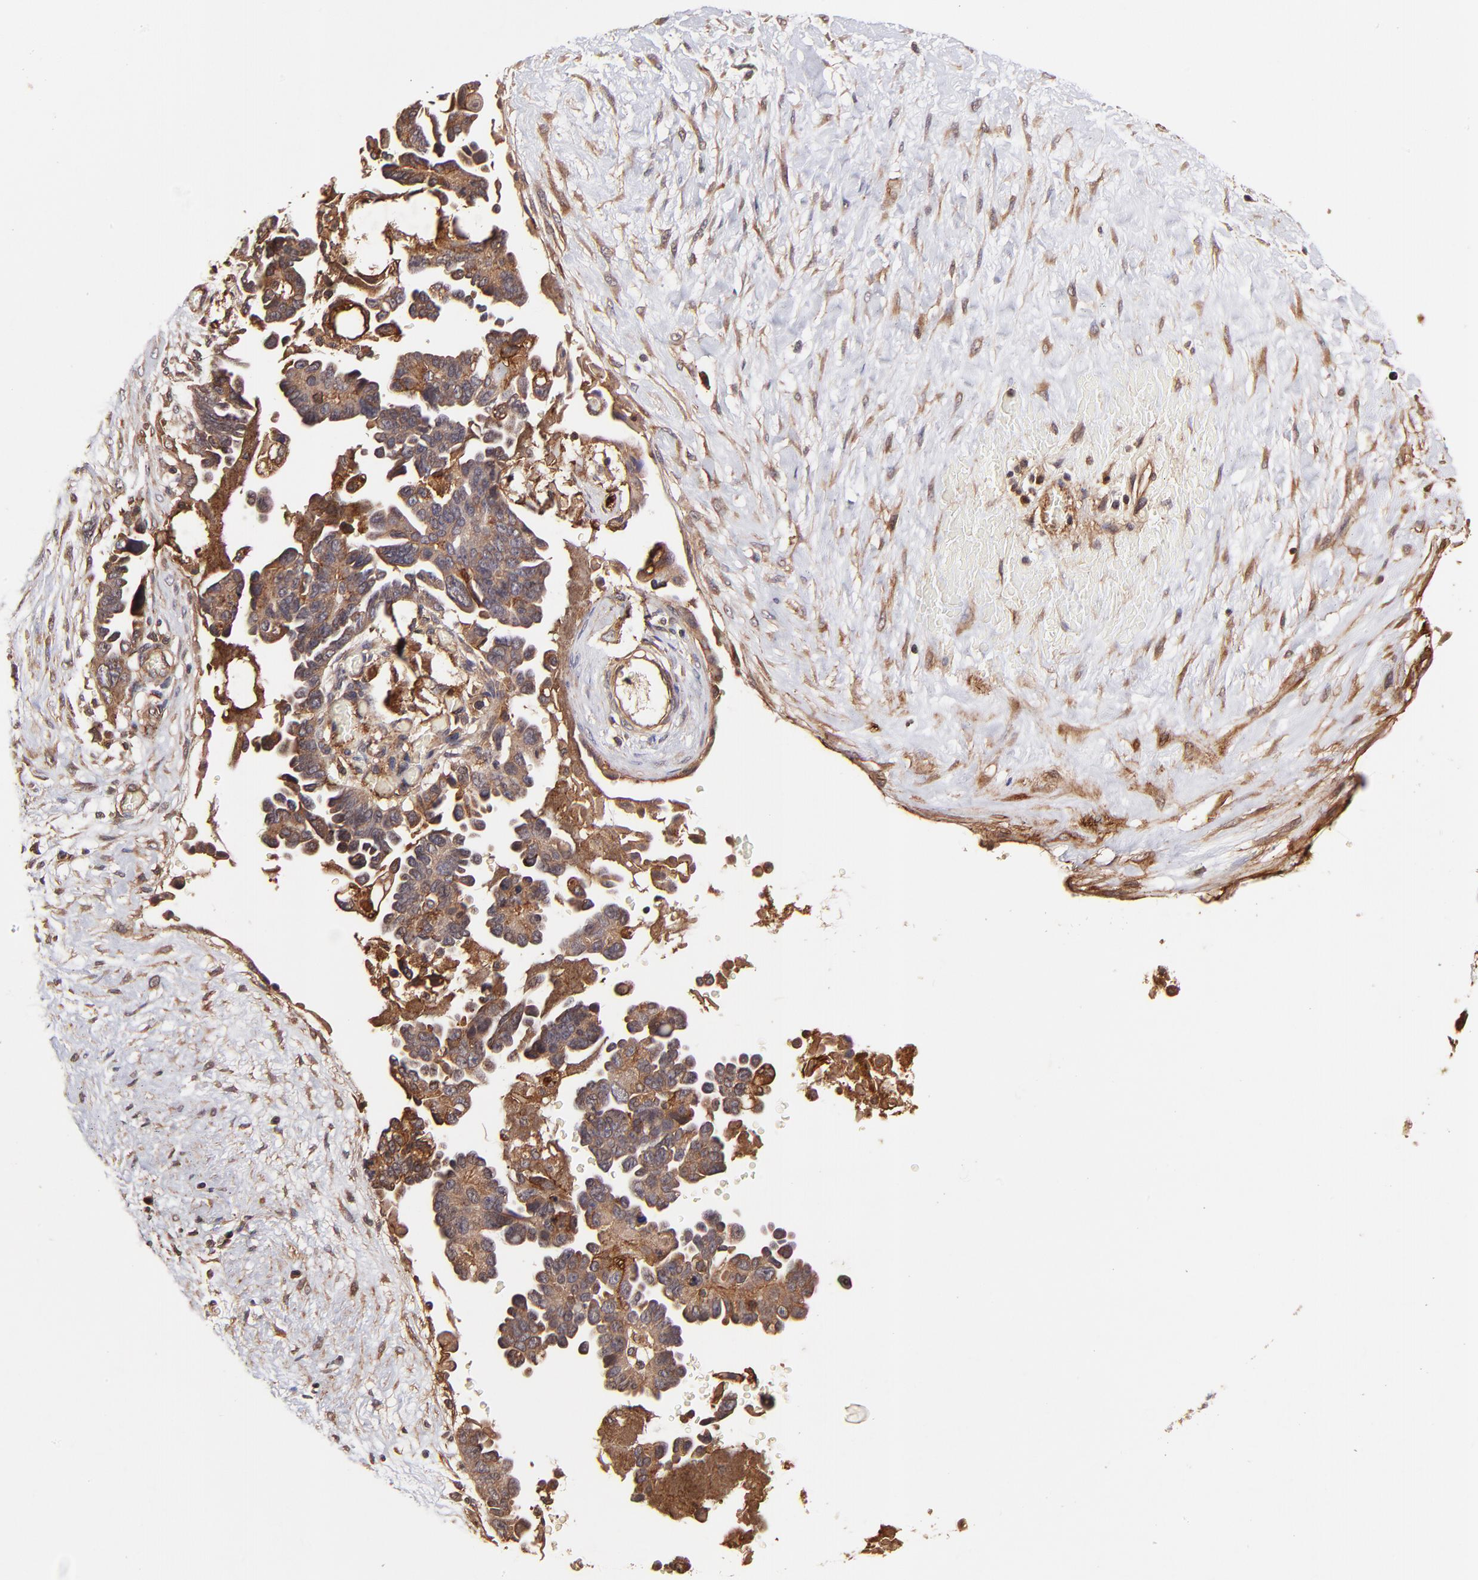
{"staining": {"intensity": "moderate", "quantity": ">75%", "location": "cytoplasmic/membranous"}, "tissue": "ovarian cancer", "cell_type": "Tumor cells", "image_type": "cancer", "snomed": [{"axis": "morphology", "description": "Cystadenocarcinoma, serous, NOS"}, {"axis": "topography", "description": "Ovary"}], "caption": "Ovarian serous cystadenocarcinoma stained with a protein marker displays moderate staining in tumor cells.", "gene": "ITGB1", "patient": {"sex": "female", "age": 63}}